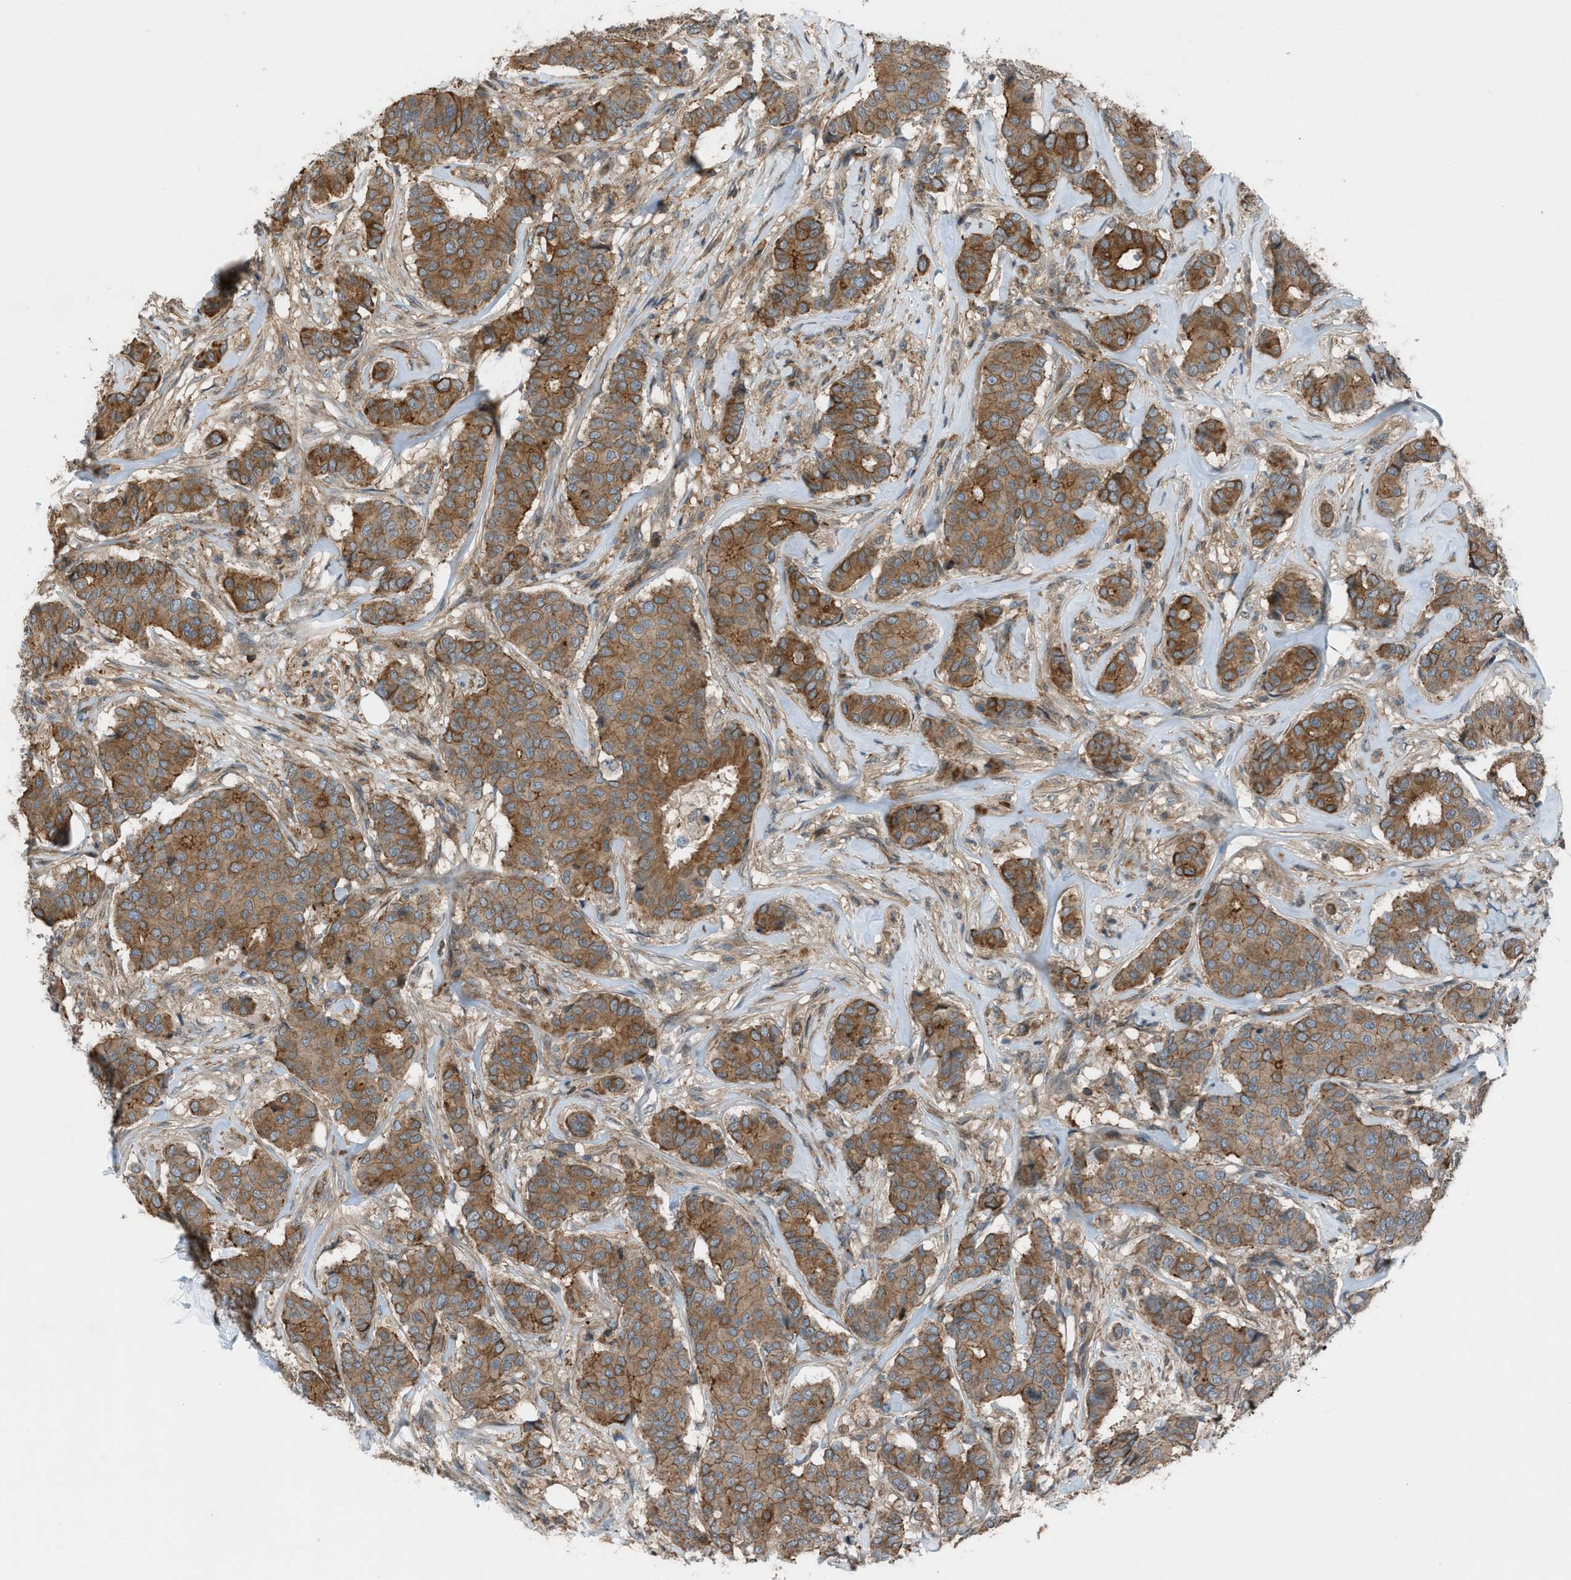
{"staining": {"intensity": "moderate", "quantity": ">75%", "location": "cytoplasmic/membranous"}, "tissue": "breast cancer", "cell_type": "Tumor cells", "image_type": "cancer", "snomed": [{"axis": "morphology", "description": "Duct carcinoma"}, {"axis": "topography", "description": "Breast"}], "caption": "Protein analysis of breast invasive ductal carcinoma tissue displays moderate cytoplasmic/membranous staining in about >75% of tumor cells. (Brightfield microscopy of DAB IHC at high magnification).", "gene": "DYRK1A", "patient": {"sex": "female", "age": 75}}